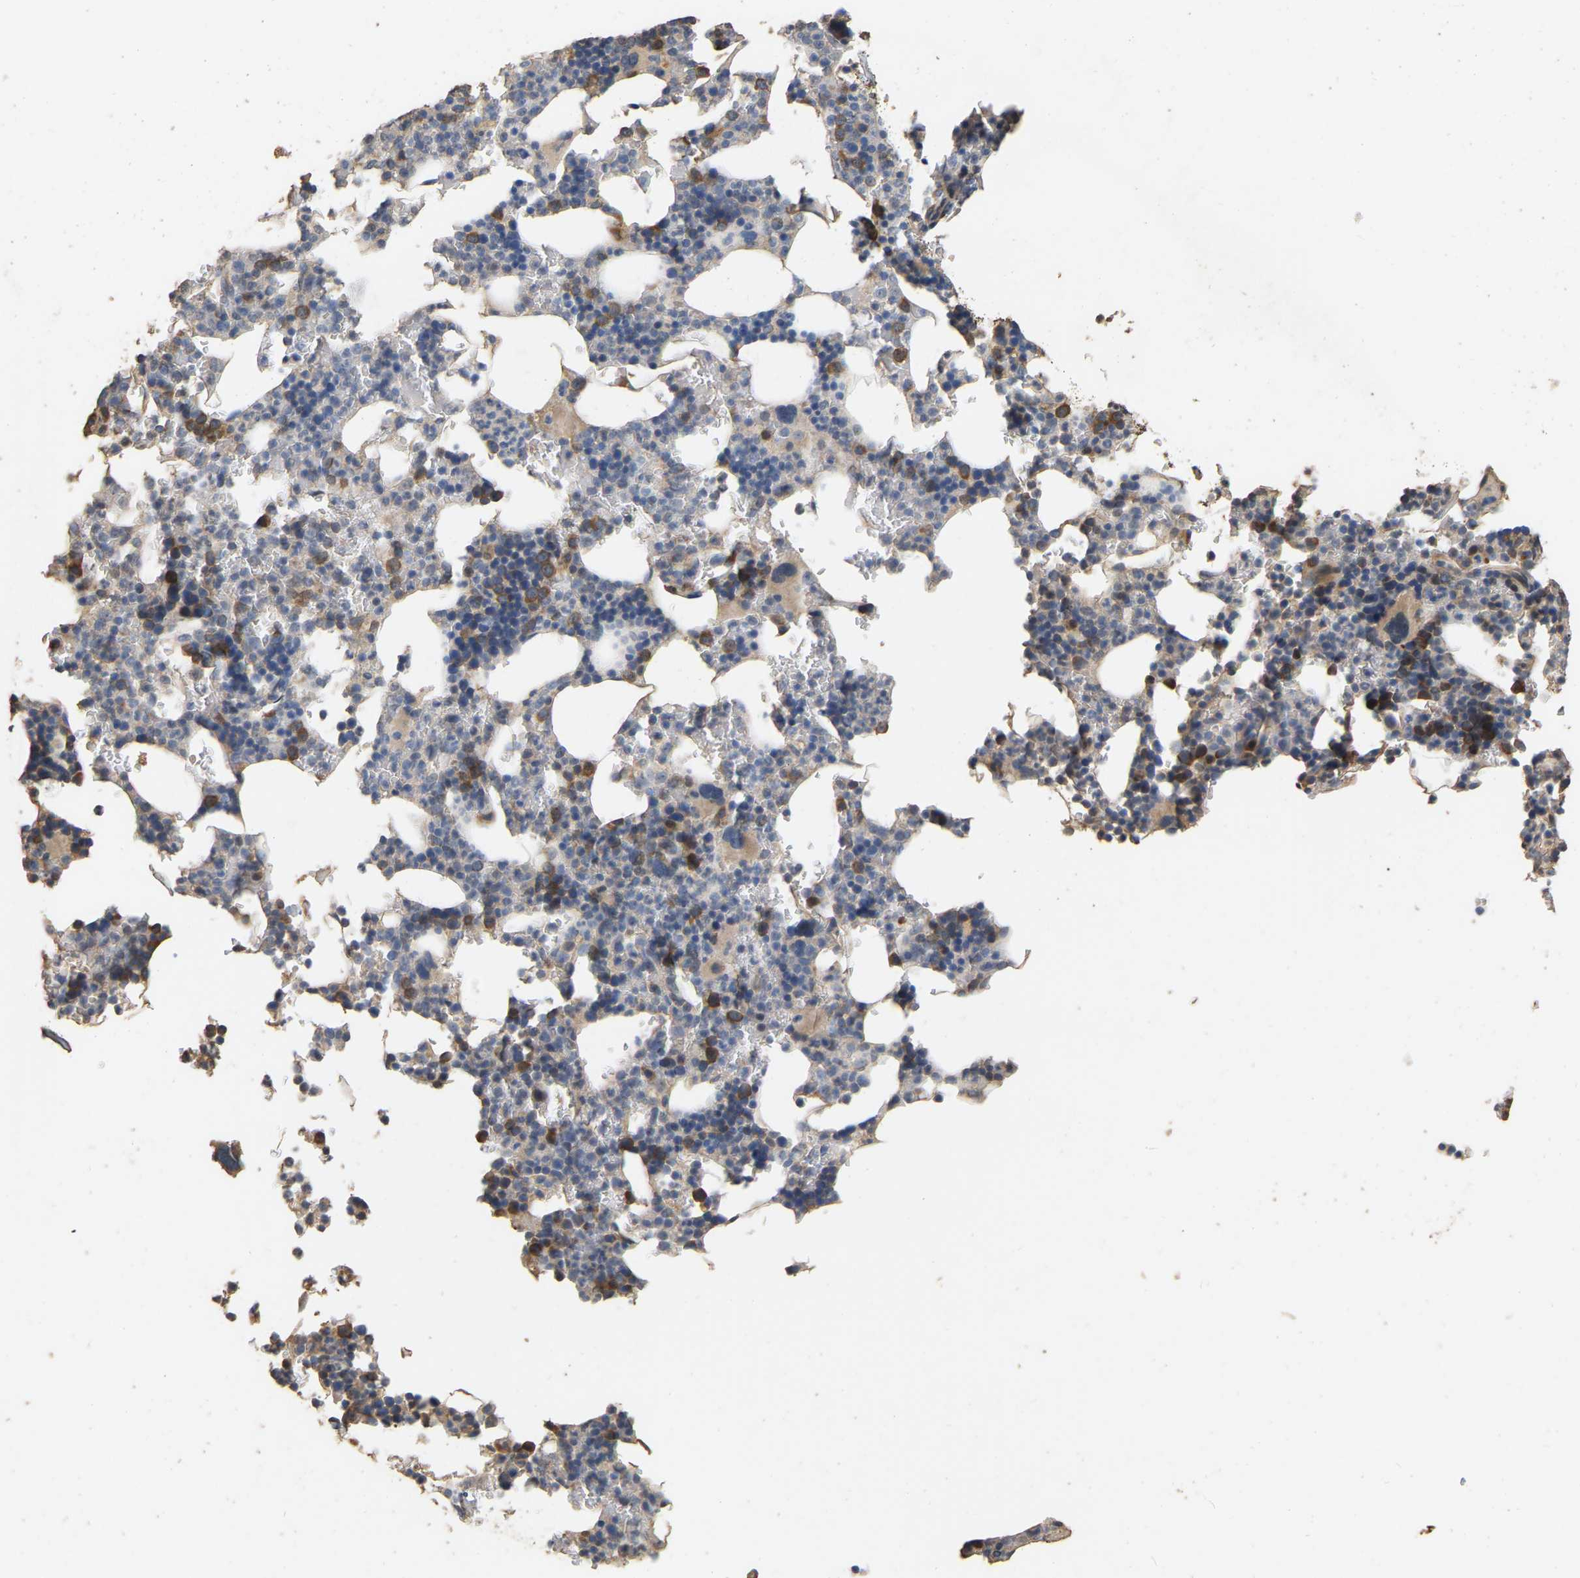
{"staining": {"intensity": "moderate", "quantity": "<25%", "location": "cytoplasmic/membranous"}, "tissue": "bone marrow", "cell_type": "Hematopoietic cells", "image_type": "normal", "snomed": [{"axis": "morphology", "description": "Normal tissue, NOS"}, {"axis": "topography", "description": "Bone marrow"}], "caption": "Bone marrow stained with DAB (3,3'-diaminobenzidine) immunohistochemistry (IHC) displays low levels of moderate cytoplasmic/membranous positivity in about <25% of hematopoietic cells.", "gene": "NCS1", "patient": {"sex": "female", "age": 81}}